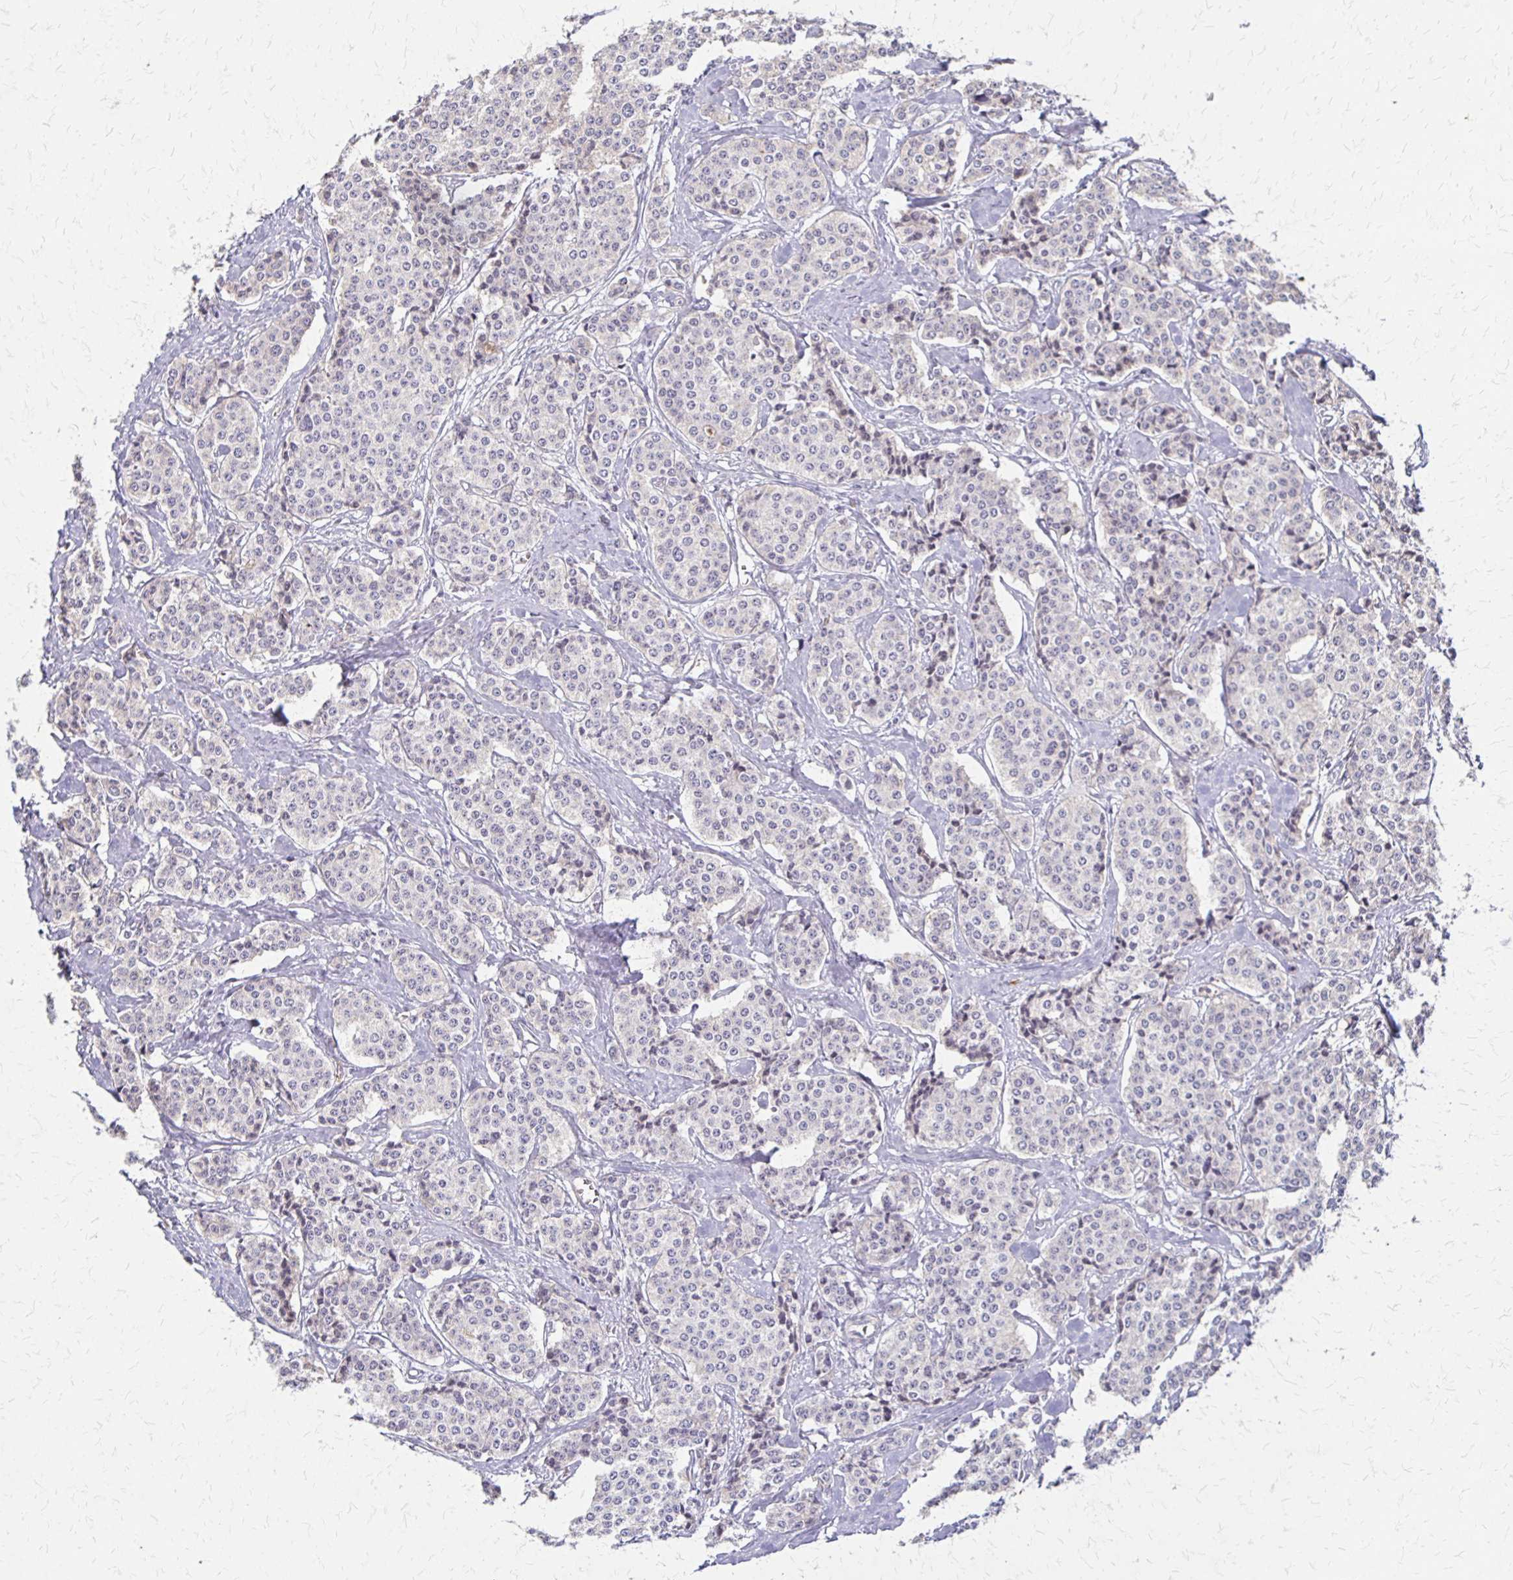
{"staining": {"intensity": "negative", "quantity": "none", "location": "none"}, "tissue": "carcinoid", "cell_type": "Tumor cells", "image_type": "cancer", "snomed": [{"axis": "morphology", "description": "Carcinoid, malignant, NOS"}, {"axis": "topography", "description": "Small intestine"}], "caption": "An immunohistochemistry histopathology image of carcinoid is shown. There is no staining in tumor cells of carcinoid. (DAB IHC with hematoxylin counter stain).", "gene": "EIF4EBP2", "patient": {"sex": "female", "age": 64}}